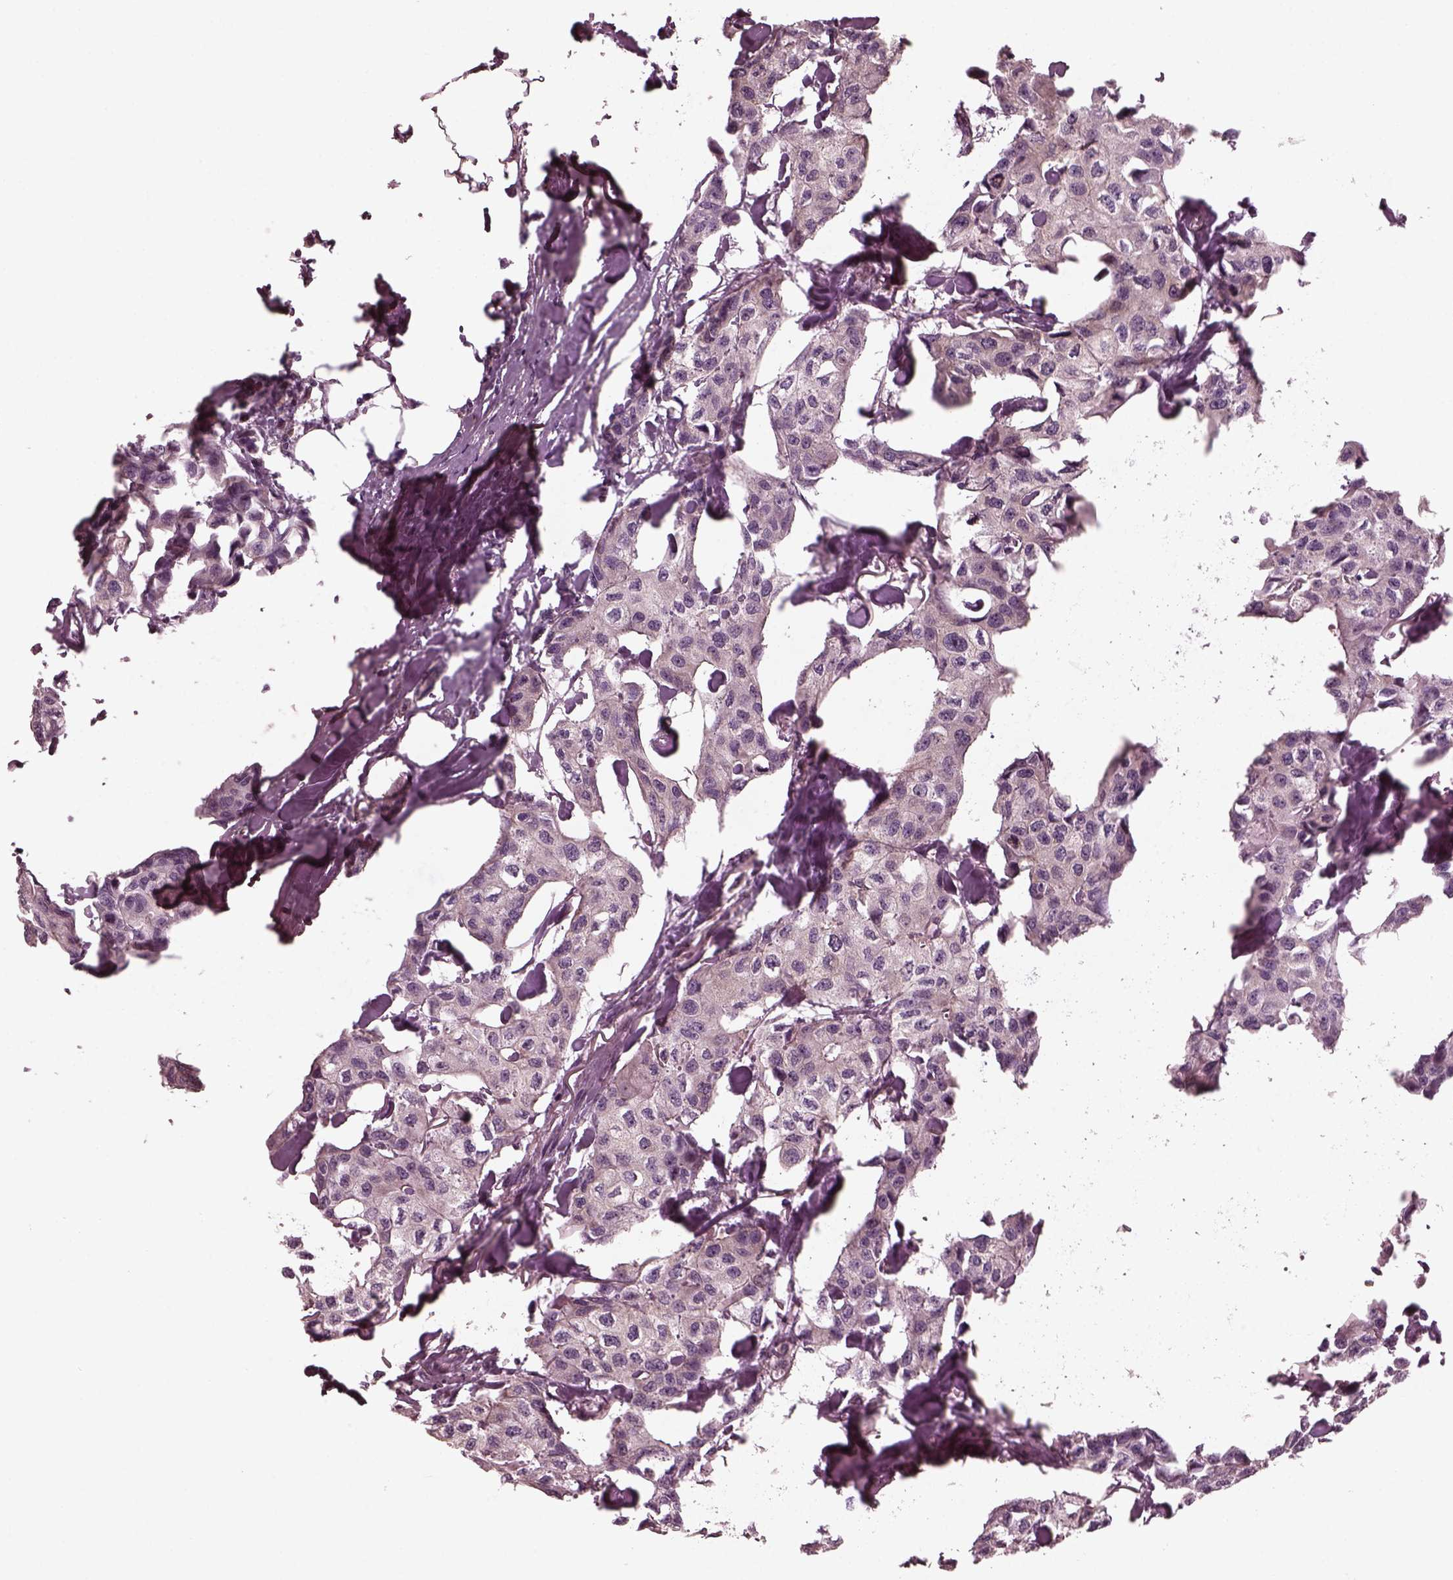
{"staining": {"intensity": "negative", "quantity": "none", "location": "none"}, "tissue": "breast cancer", "cell_type": "Tumor cells", "image_type": "cancer", "snomed": [{"axis": "morphology", "description": "Duct carcinoma"}, {"axis": "topography", "description": "Breast"}], "caption": "Human infiltrating ductal carcinoma (breast) stained for a protein using immunohistochemistry (IHC) exhibits no positivity in tumor cells.", "gene": "TUBG1", "patient": {"sex": "female", "age": 80}}